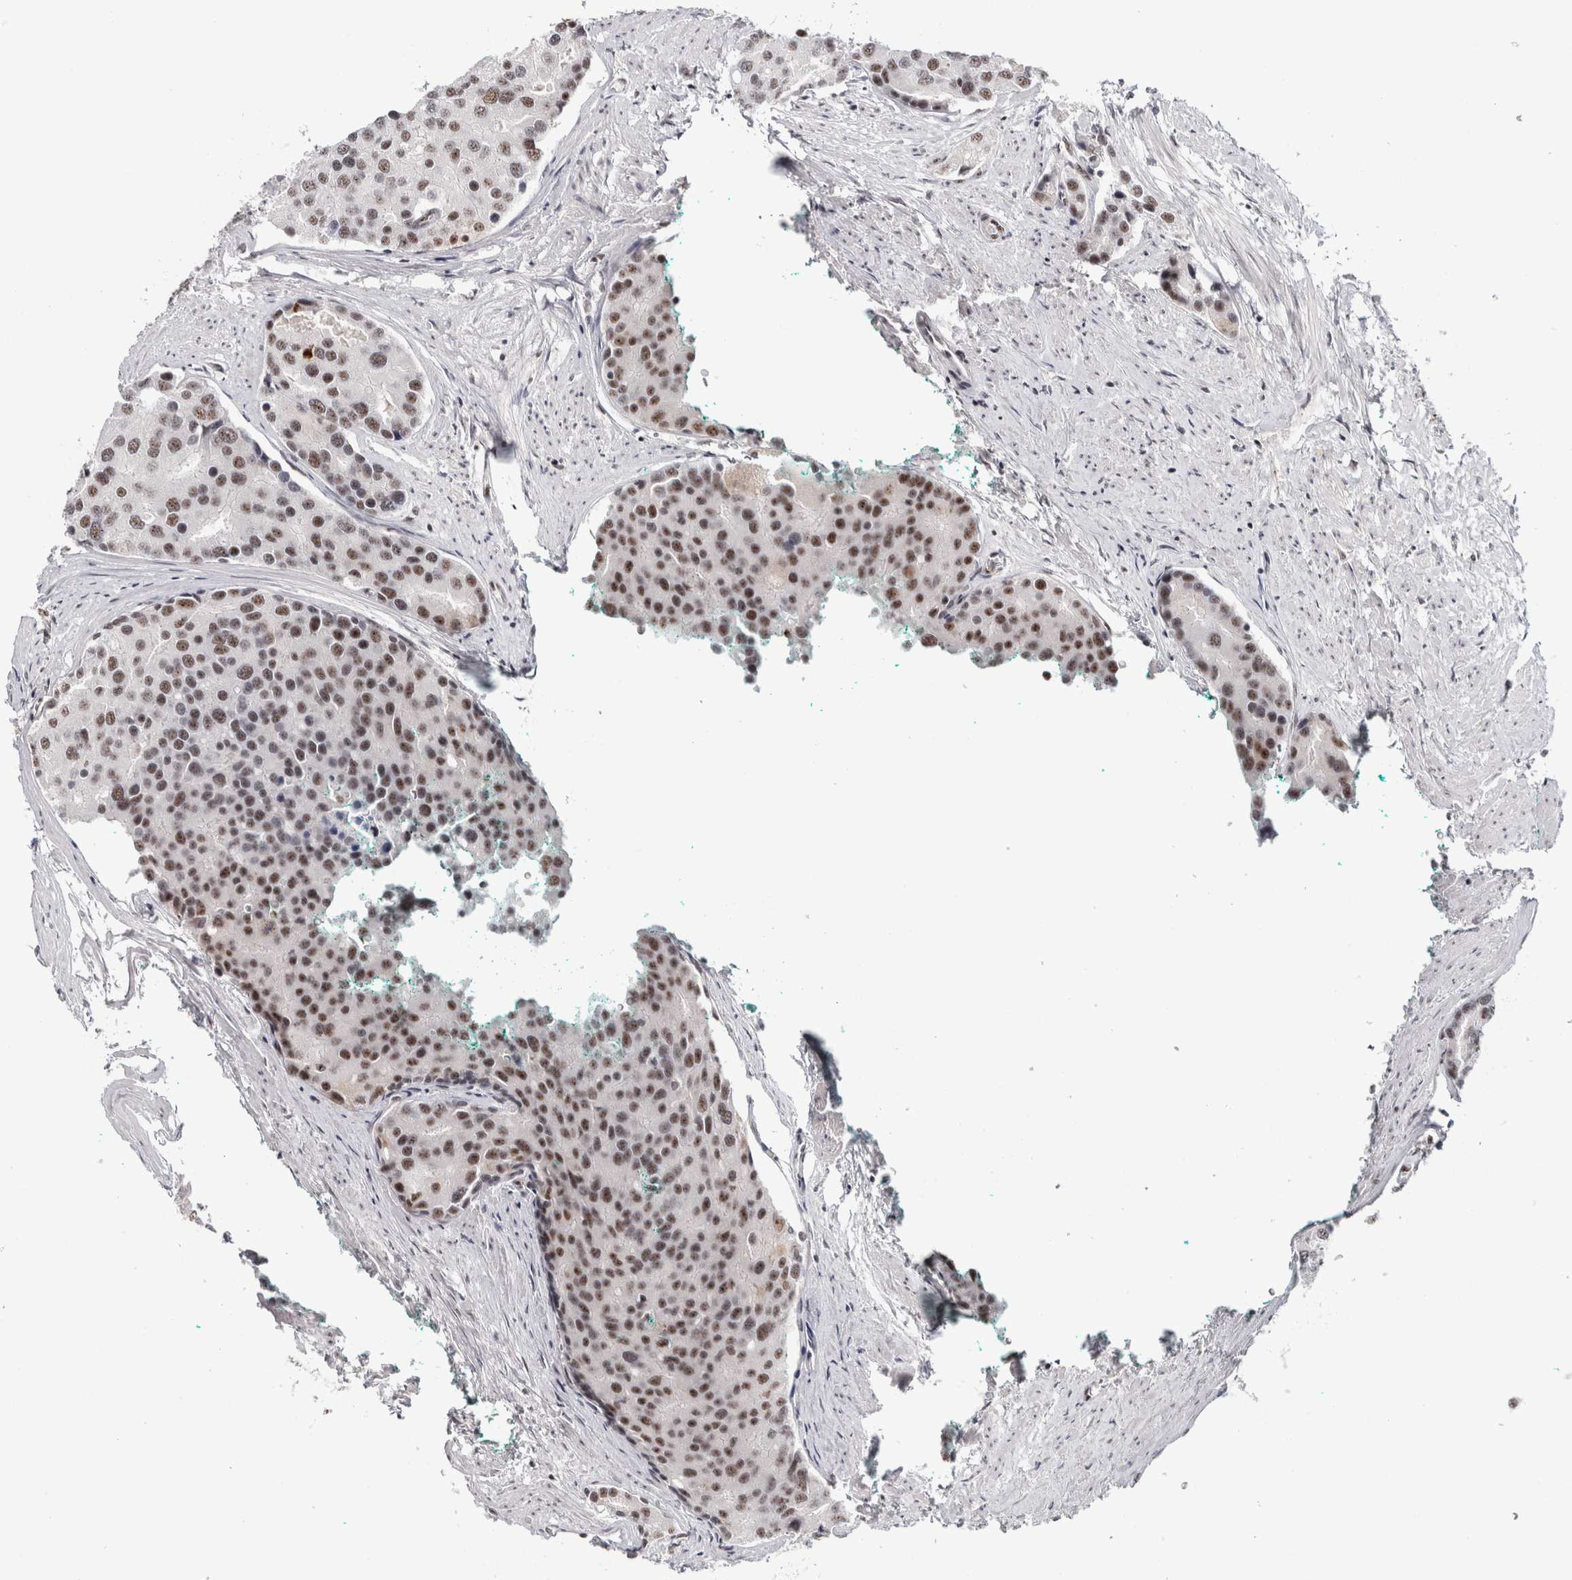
{"staining": {"intensity": "moderate", "quantity": ">75%", "location": "nuclear"}, "tissue": "prostate cancer", "cell_type": "Tumor cells", "image_type": "cancer", "snomed": [{"axis": "morphology", "description": "Adenocarcinoma, High grade"}, {"axis": "topography", "description": "Prostate"}], "caption": "High-grade adenocarcinoma (prostate) stained with immunohistochemistry displays moderate nuclear expression in about >75% of tumor cells.", "gene": "MKNK1", "patient": {"sex": "male", "age": 50}}